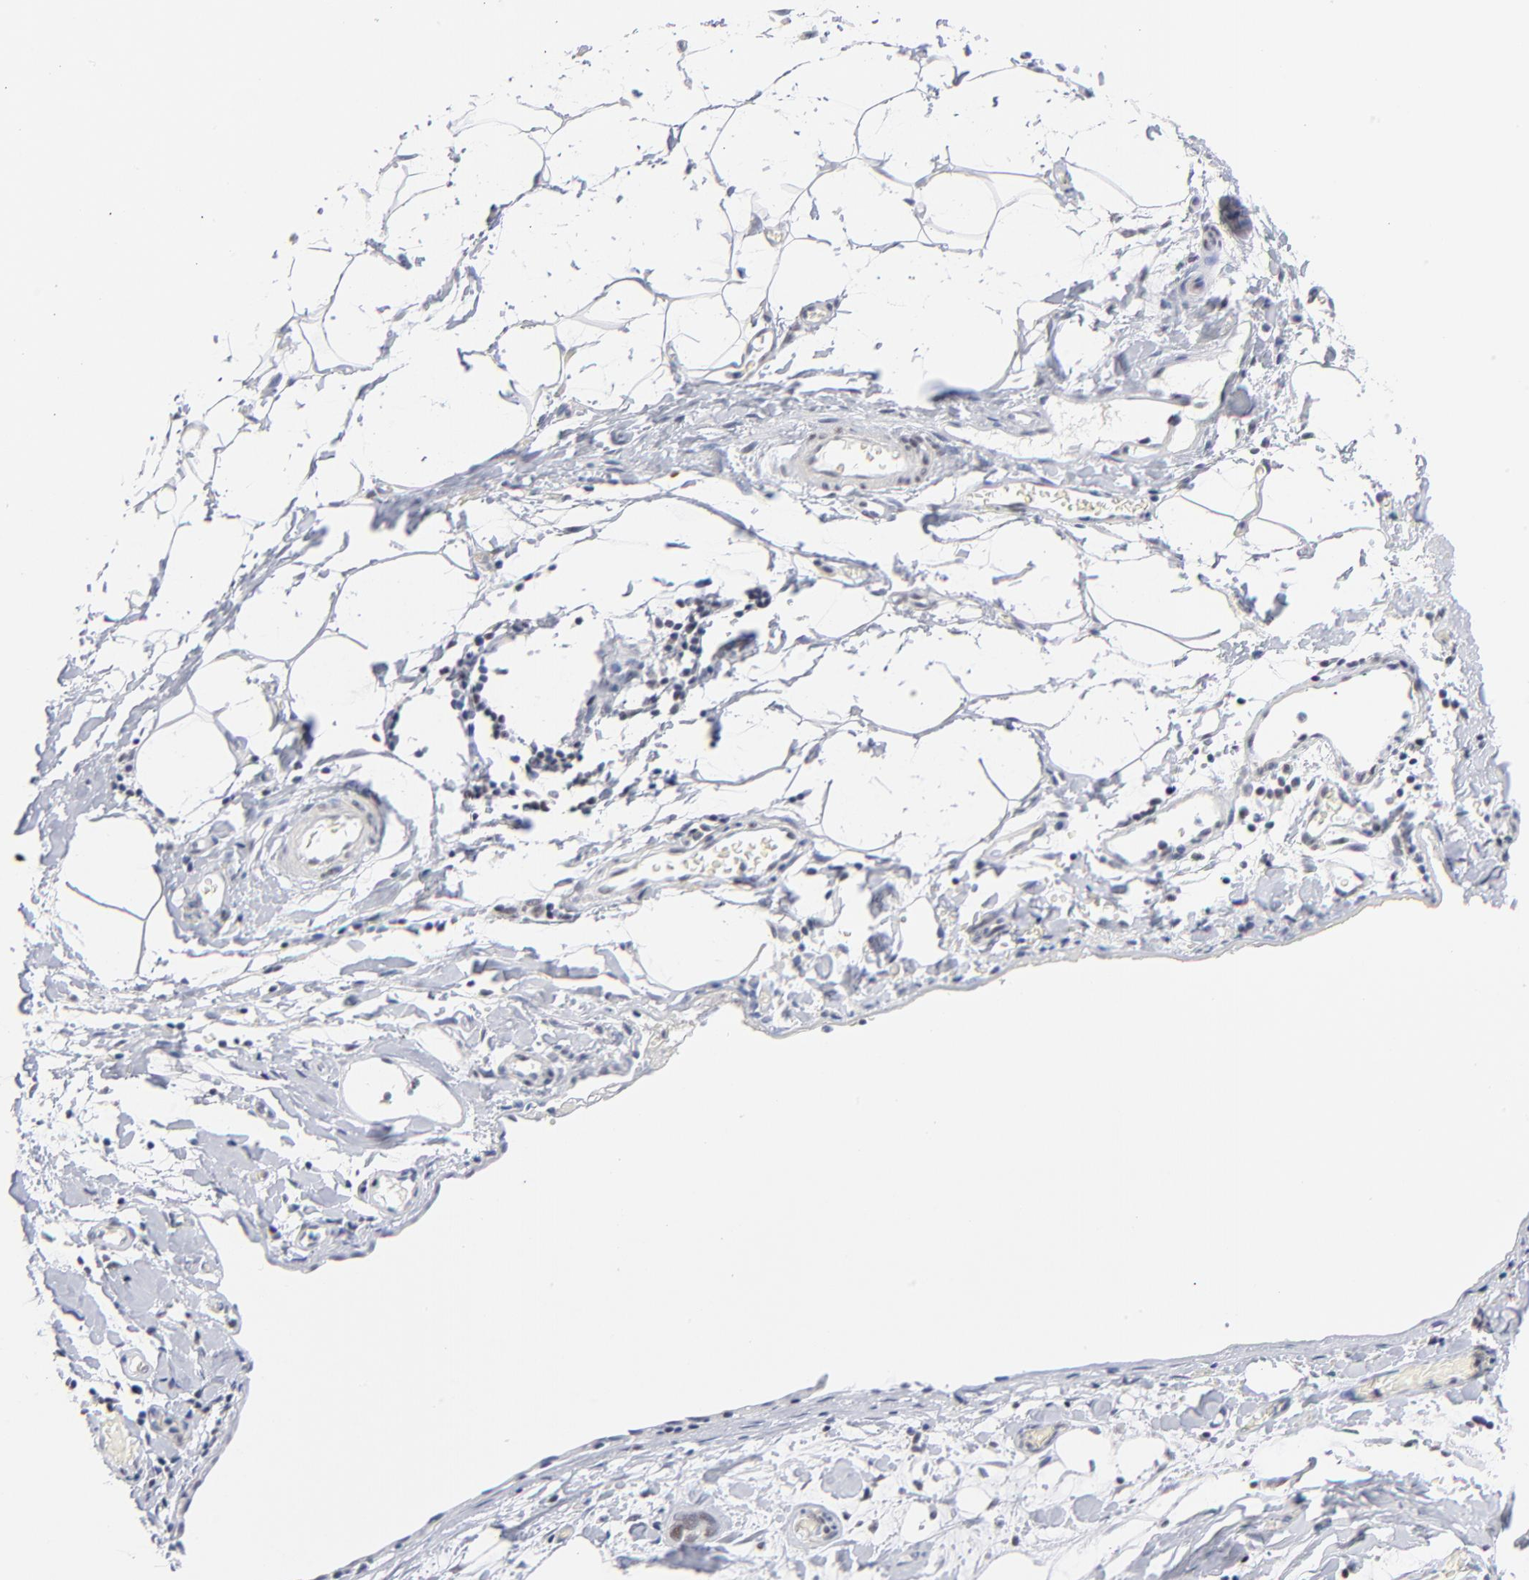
{"staining": {"intensity": "weak", "quantity": ">75%", "location": "nuclear"}, "tissue": "stomach cancer", "cell_type": "Tumor cells", "image_type": "cancer", "snomed": [{"axis": "morphology", "description": "Adenocarcinoma, NOS"}, {"axis": "topography", "description": "Stomach, upper"}], "caption": "Protein positivity by IHC reveals weak nuclear positivity in approximately >75% of tumor cells in adenocarcinoma (stomach). (brown staining indicates protein expression, while blue staining denotes nuclei).", "gene": "ZNF143", "patient": {"sex": "male", "age": 47}}